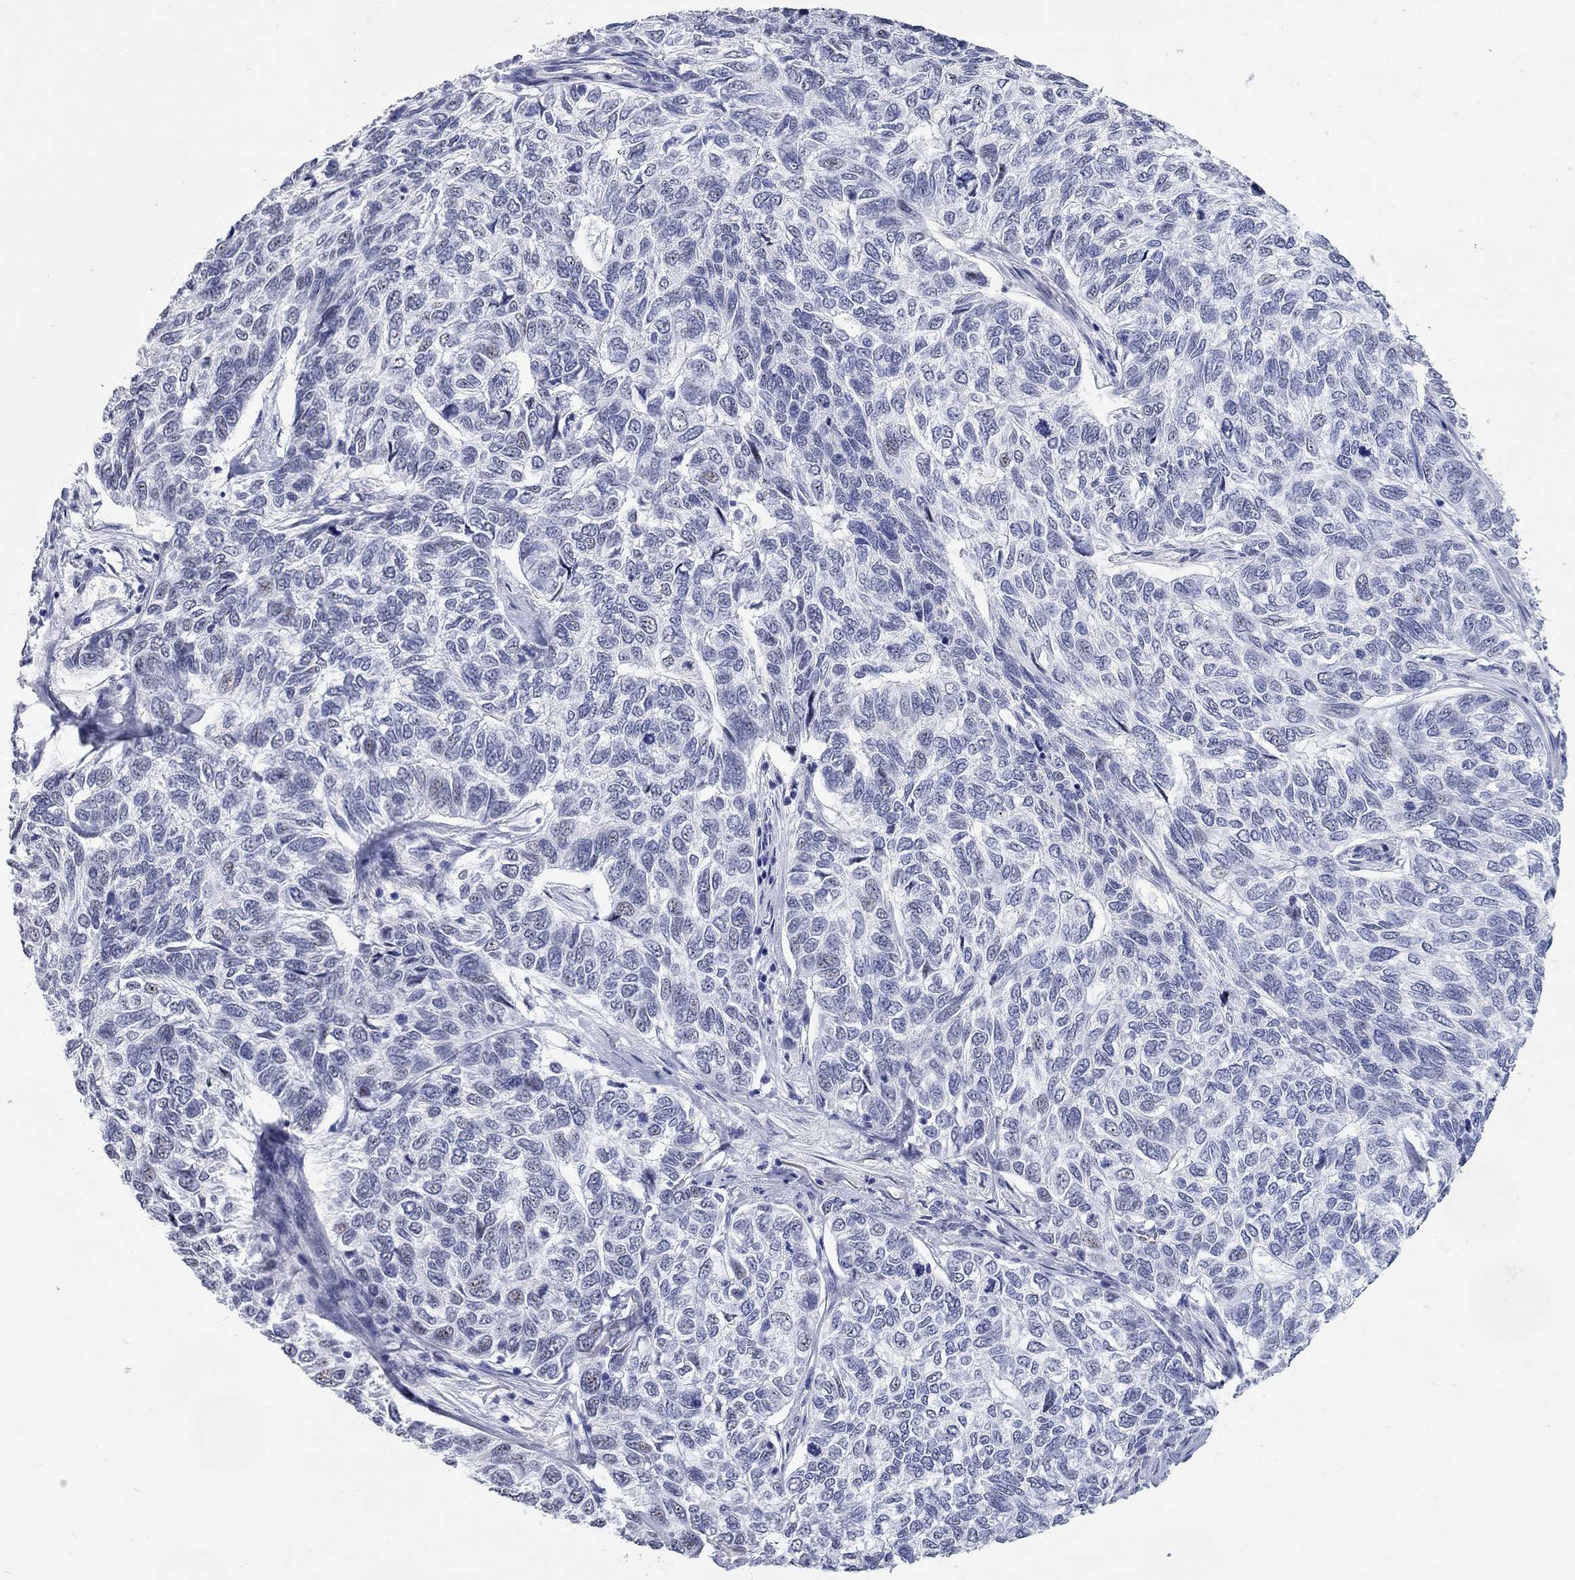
{"staining": {"intensity": "negative", "quantity": "none", "location": "none"}, "tissue": "skin cancer", "cell_type": "Tumor cells", "image_type": "cancer", "snomed": [{"axis": "morphology", "description": "Basal cell carcinoma"}, {"axis": "topography", "description": "Skin"}], "caption": "Histopathology image shows no protein expression in tumor cells of skin cancer tissue. Brightfield microscopy of IHC stained with DAB (brown) and hematoxylin (blue), captured at high magnification.", "gene": "WASF3", "patient": {"sex": "female", "age": 65}}